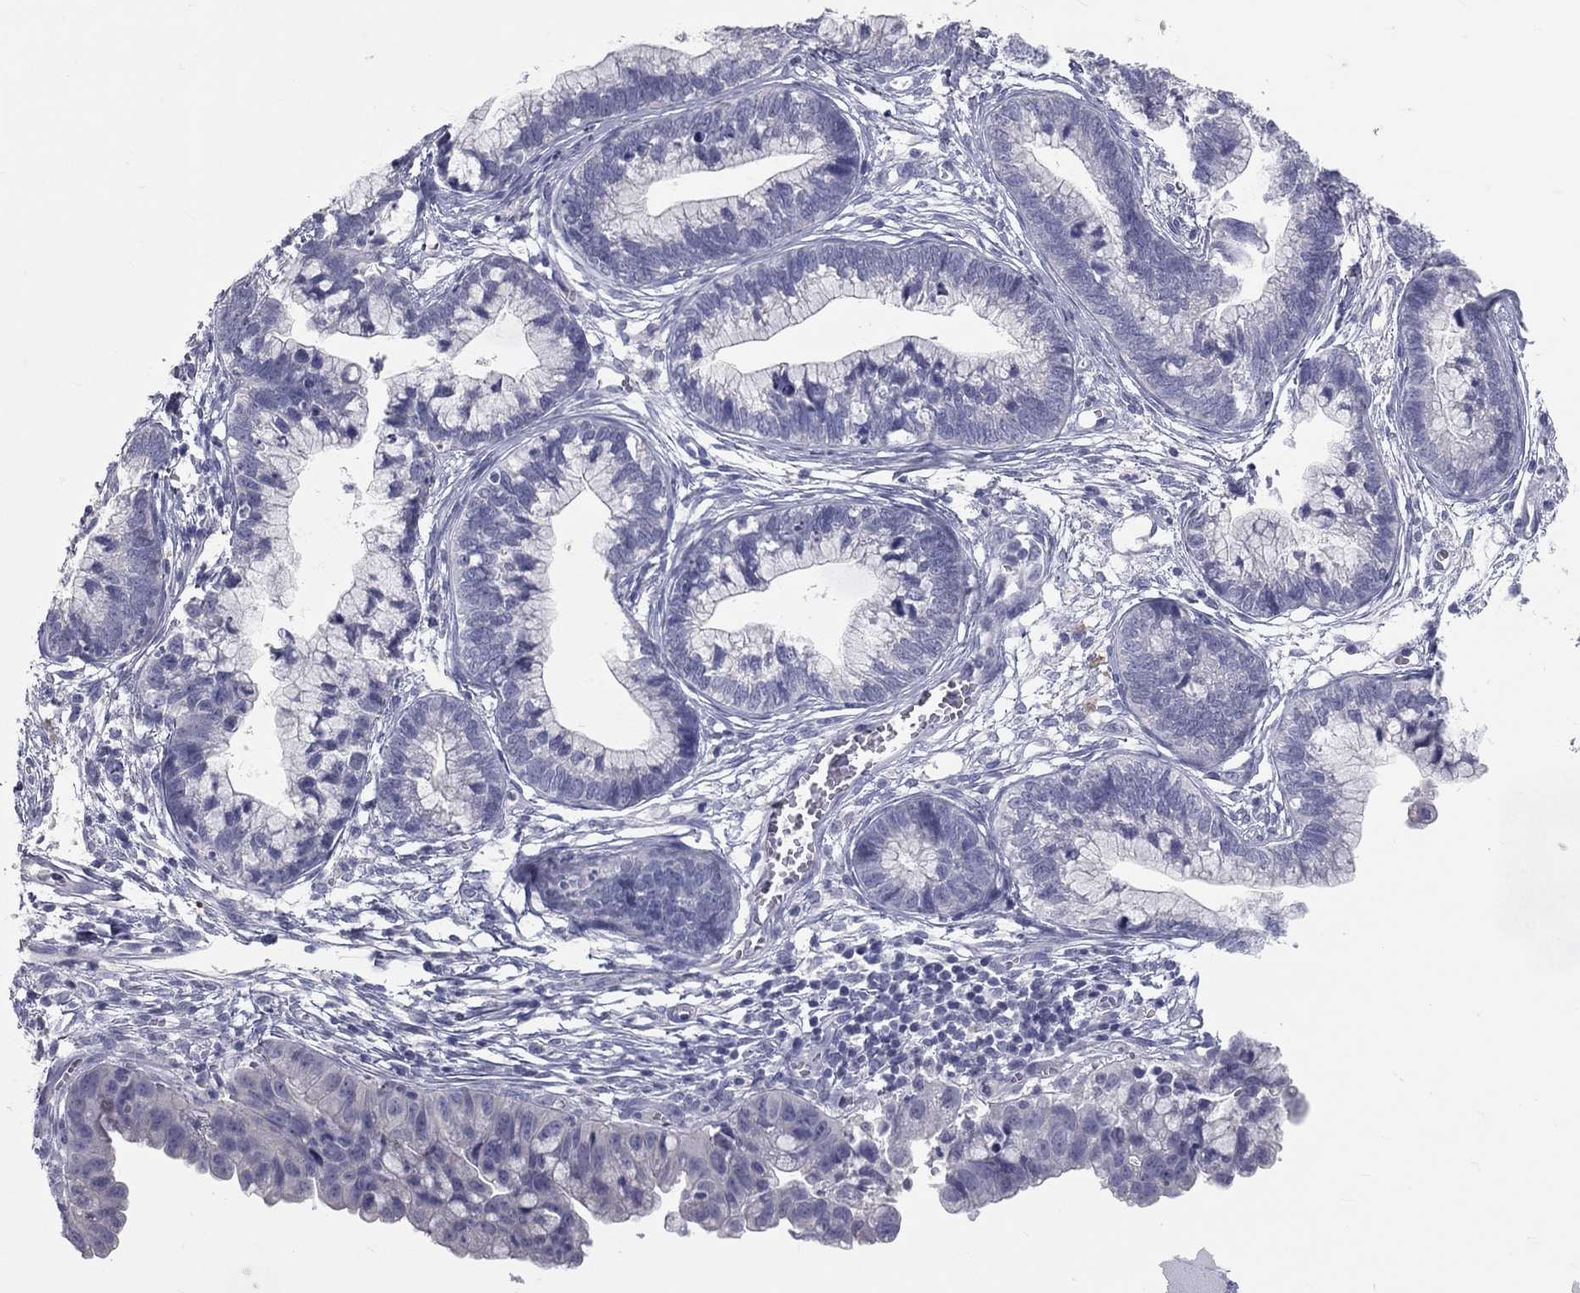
{"staining": {"intensity": "negative", "quantity": "none", "location": "none"}, "tissue": "cervical cancer", "cell_type": "Tumor cells", "image_type": "cancer", "snomed": [{"axis": "morphology", "description": "Adenocarcinoma, NOS"}, {"axis": "topography", "description": "Cervix"}], "caption": "Immunohistochemistry histopathology image of human cervical cancer stained for a protein (brown), which demonstrates no staining in tumor cells.", "gene": "TFPI2", "patient": {"sex": "female", "age": 44}}